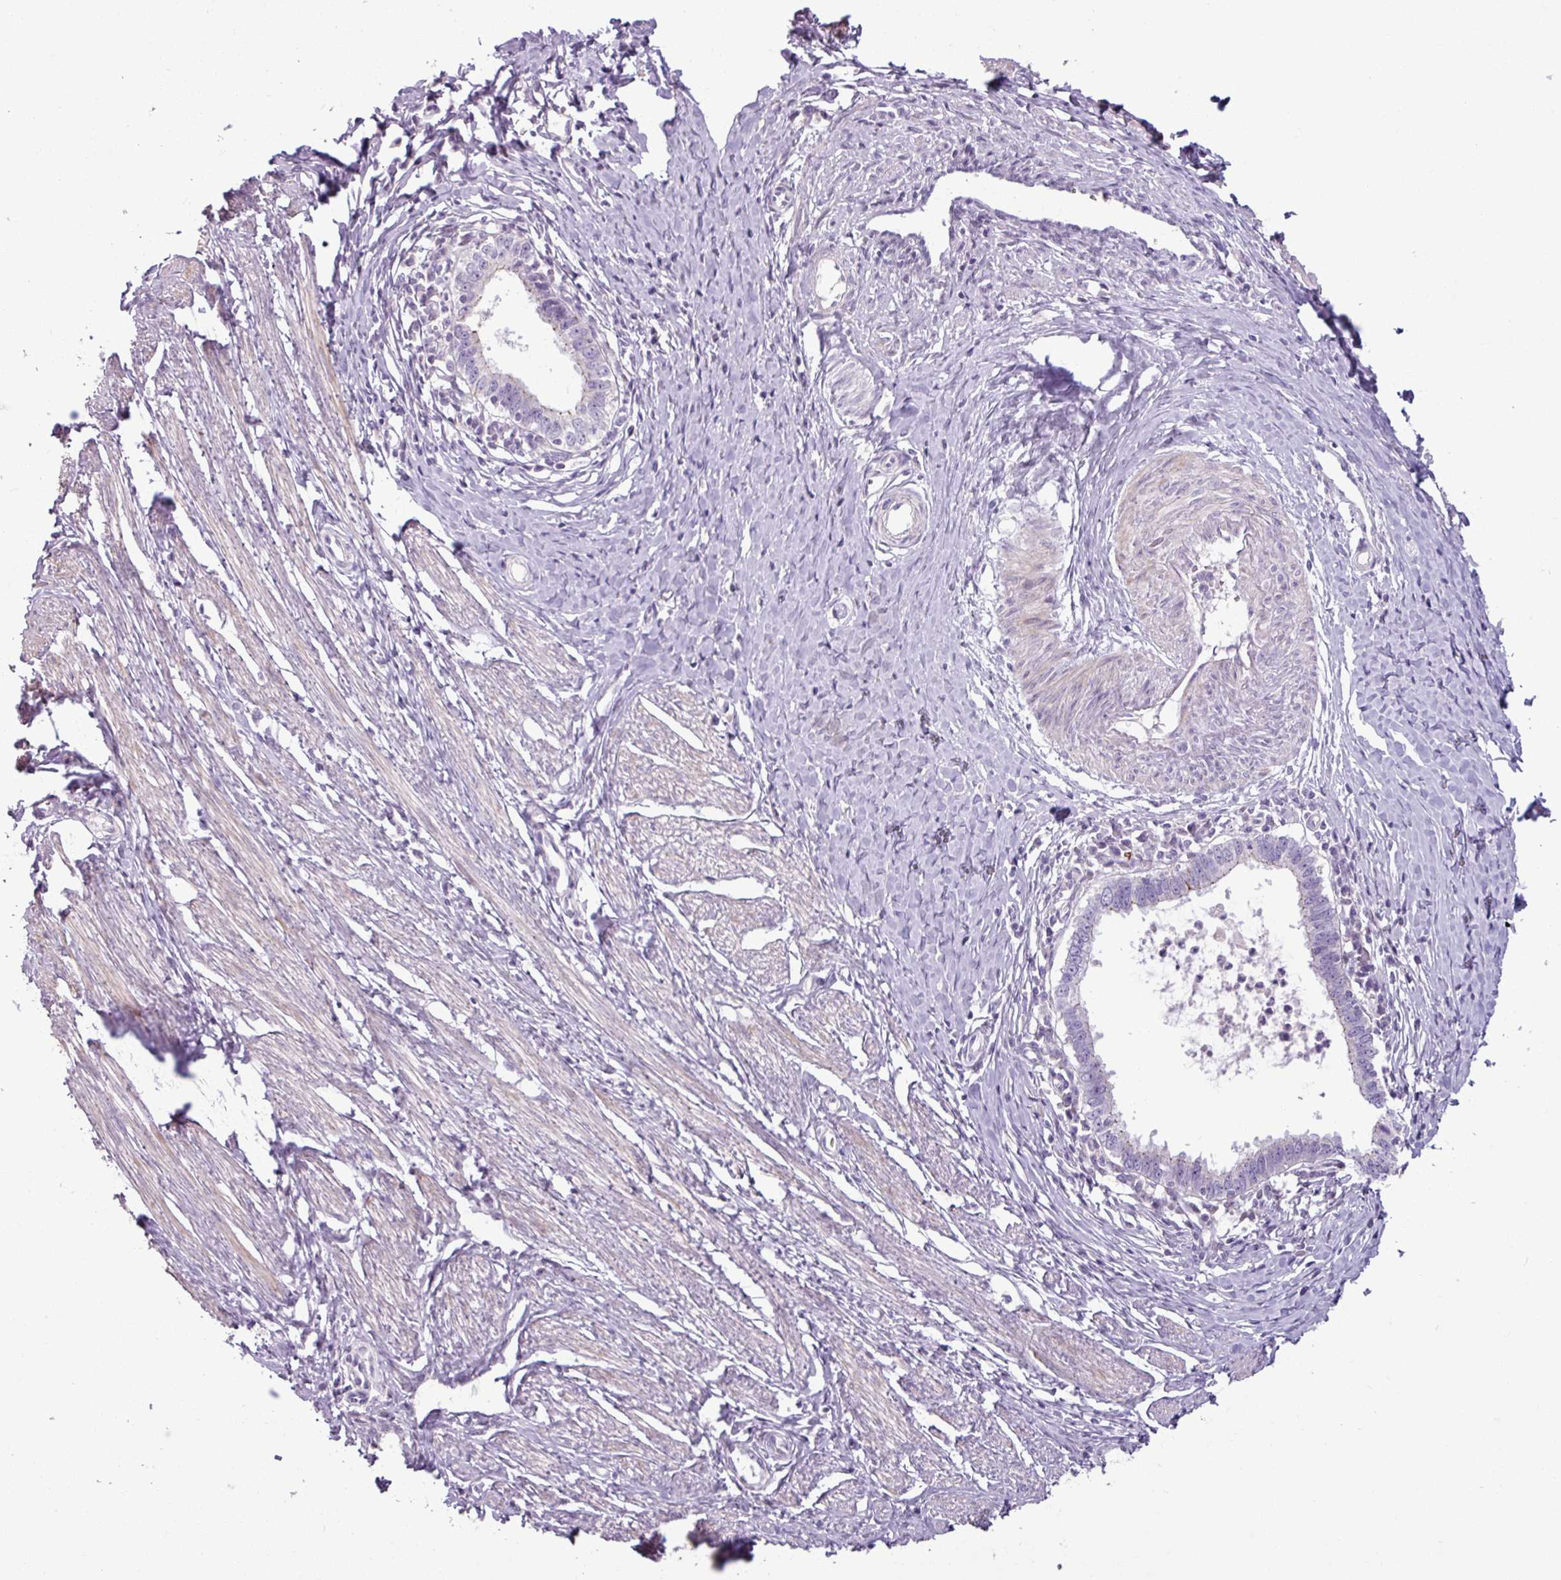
{"staining": {"intensity": "negative", "quantity": "none", "location": "none"}, "tissue": "cervical cancer", "cell_type": "Tumor cells", "image_type": "cancer", "snomed": [{"axis": "morphology", "description": "Adenocarcinoma, NOS"}, {"axis": "topography", "description": "Cervix"}], "caption": "DAB (3,3'-diaminobenzidine) immunohistochemical staining of human cervical cancer (adenocarcinoma) shows no significant expression in tumor cells. The staining is performed using DAB (3,3'-diaminobenzidine) brown chromogen with nuclei counter-stained in using hematoxylin.", "gene": "PNMA6A", "patient": {"sex": "female", "age": 36}}